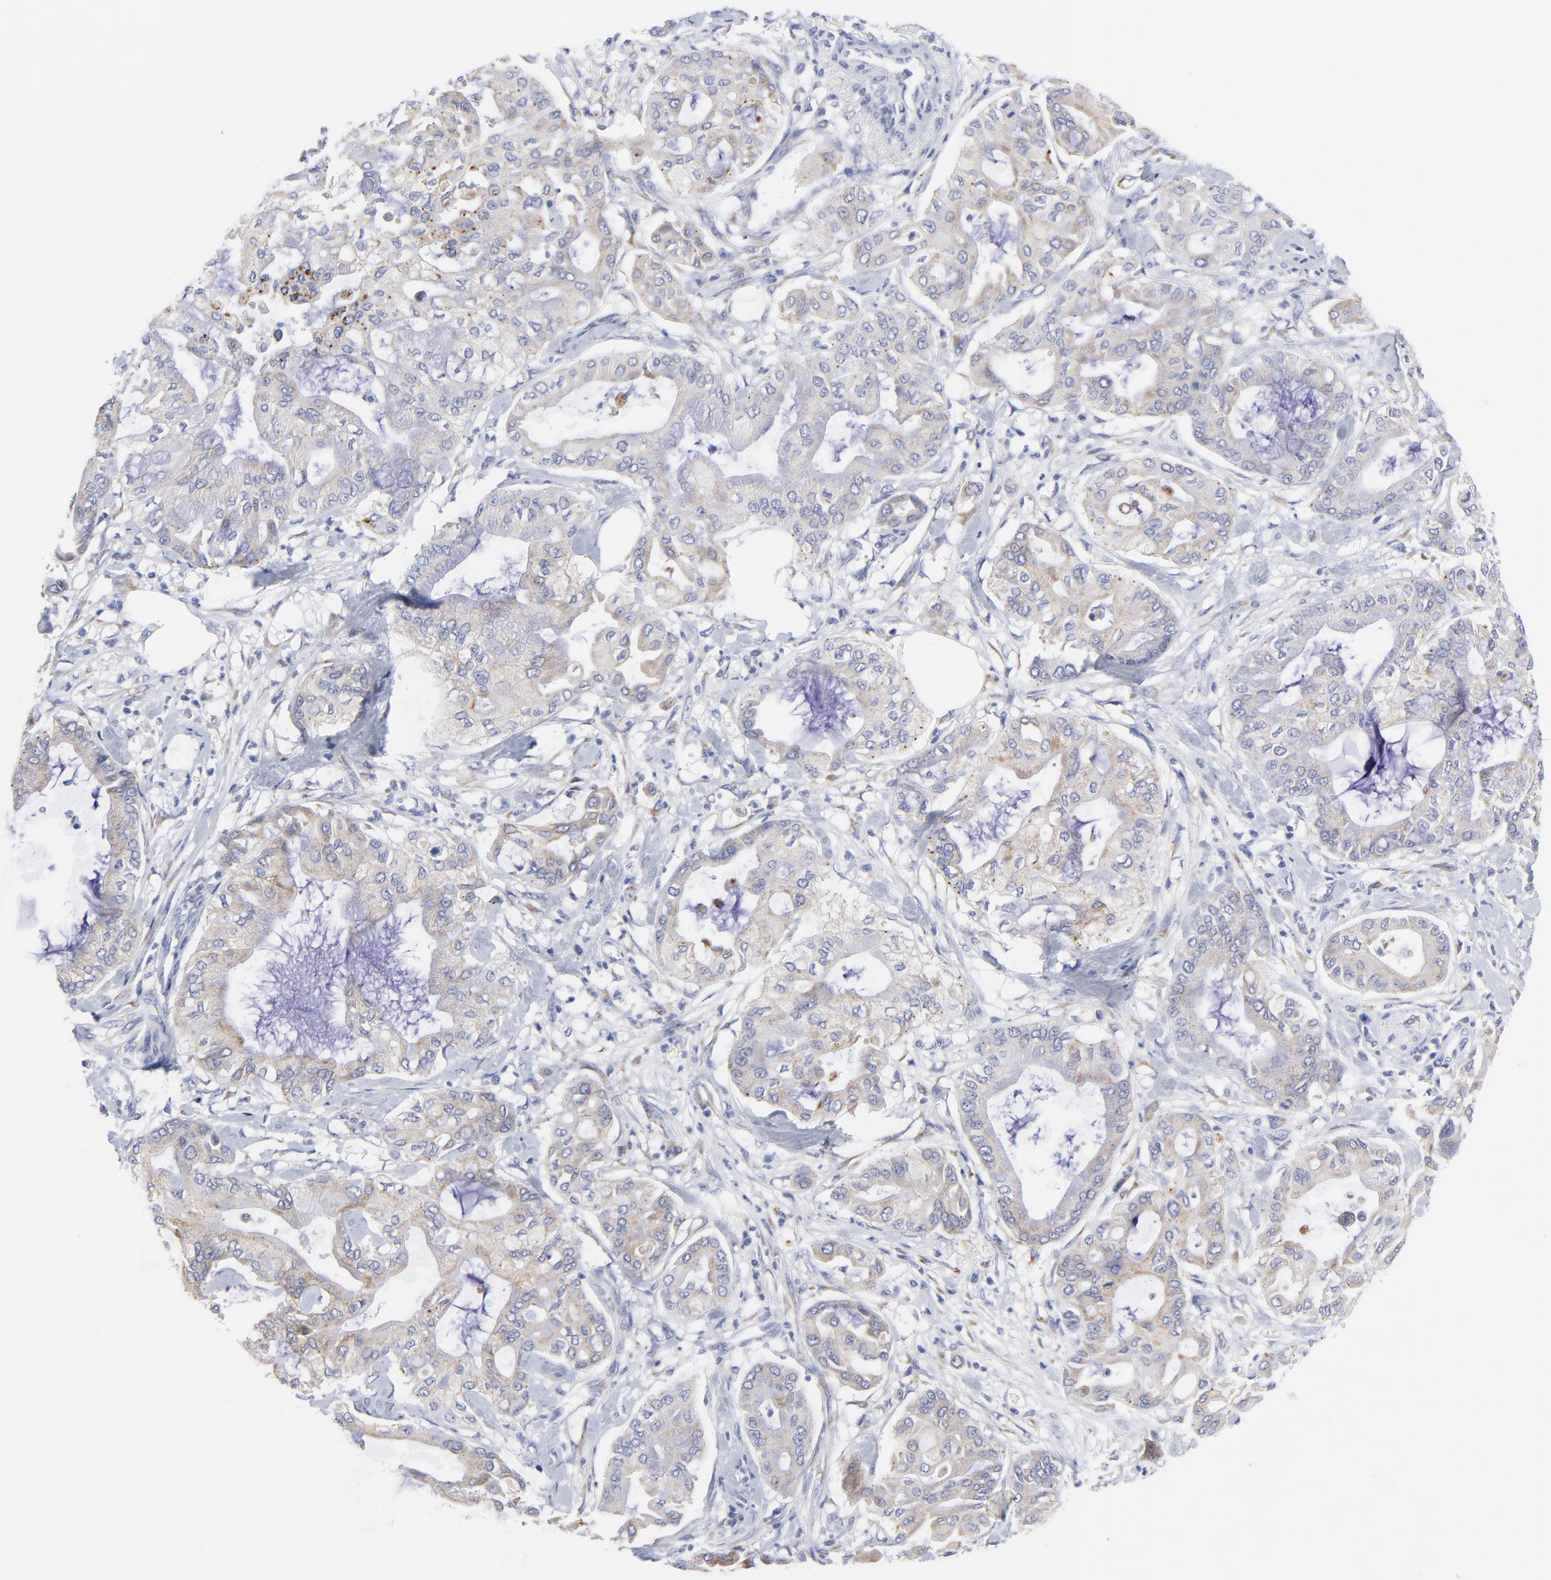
{"staining": {"intensity": "weak", "quantity": ">75%", "location": "cytoplasmic/membranous"}, "tissue": "pancreatic cancer", "cell_type": "Tumor cells", "image_type": "cancer", "snomed": [{"axis": "morphology", "description": "Adenocarcinoma, NOS"}, {"axis": "morphology", "description": "Adenocarcinoma, metastatic, NOS"}, {"axis": "topography", "description": "Lymph node"}, {"axis": "topography", "description": "Pancreas"}, {"axis": "topography", "description": "Duodenum"}], "caption": "Human metastatic adenocarcinoma (pancreatic) stained with a brown dye shows weak cytoplasmic/membranous positive positivity in about >75% of tumor cells.", "gene": "DUSP9", "patient": {"sex": "female", "age": 64}}